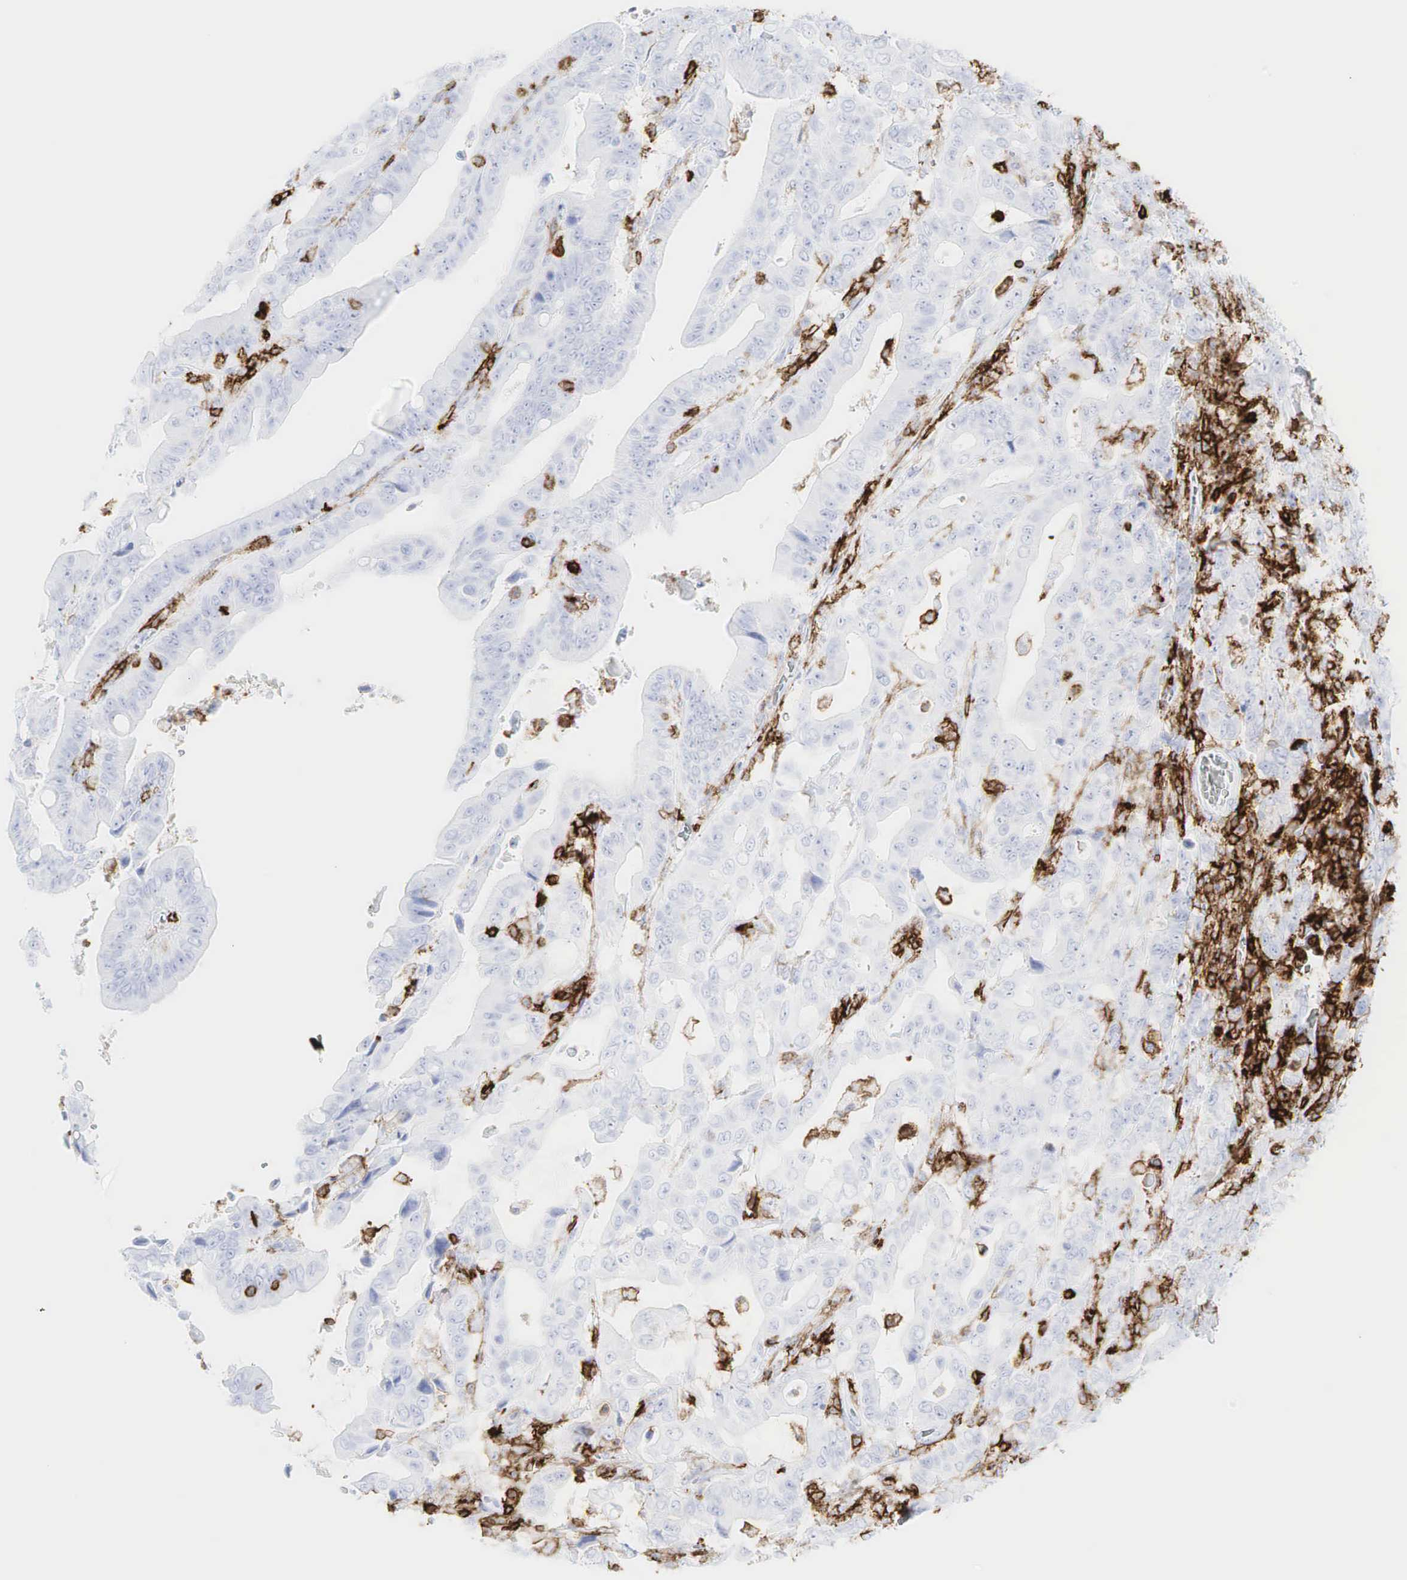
{"staining": {"intensity": "negative", "quantity": "none", "location": "none"}, "tissue": "stomach cancer", "cell_type": "Tumor cells", "image_type": "cancer", "snomed": [{"axis": "morphology", "description": "Adenocarcinoma, NOS"}, {"axis": "topography", "description": "Stomach, upper"}], "caption": "This image is of stomach cancer stained with immunohistochemistry (IHC) to label a protein in brown with the nuclei are counter-stained blue. There is no staining in tumor cells.", "gene": "PTPRC", "patient": {"sex": "male", "age": 63}}